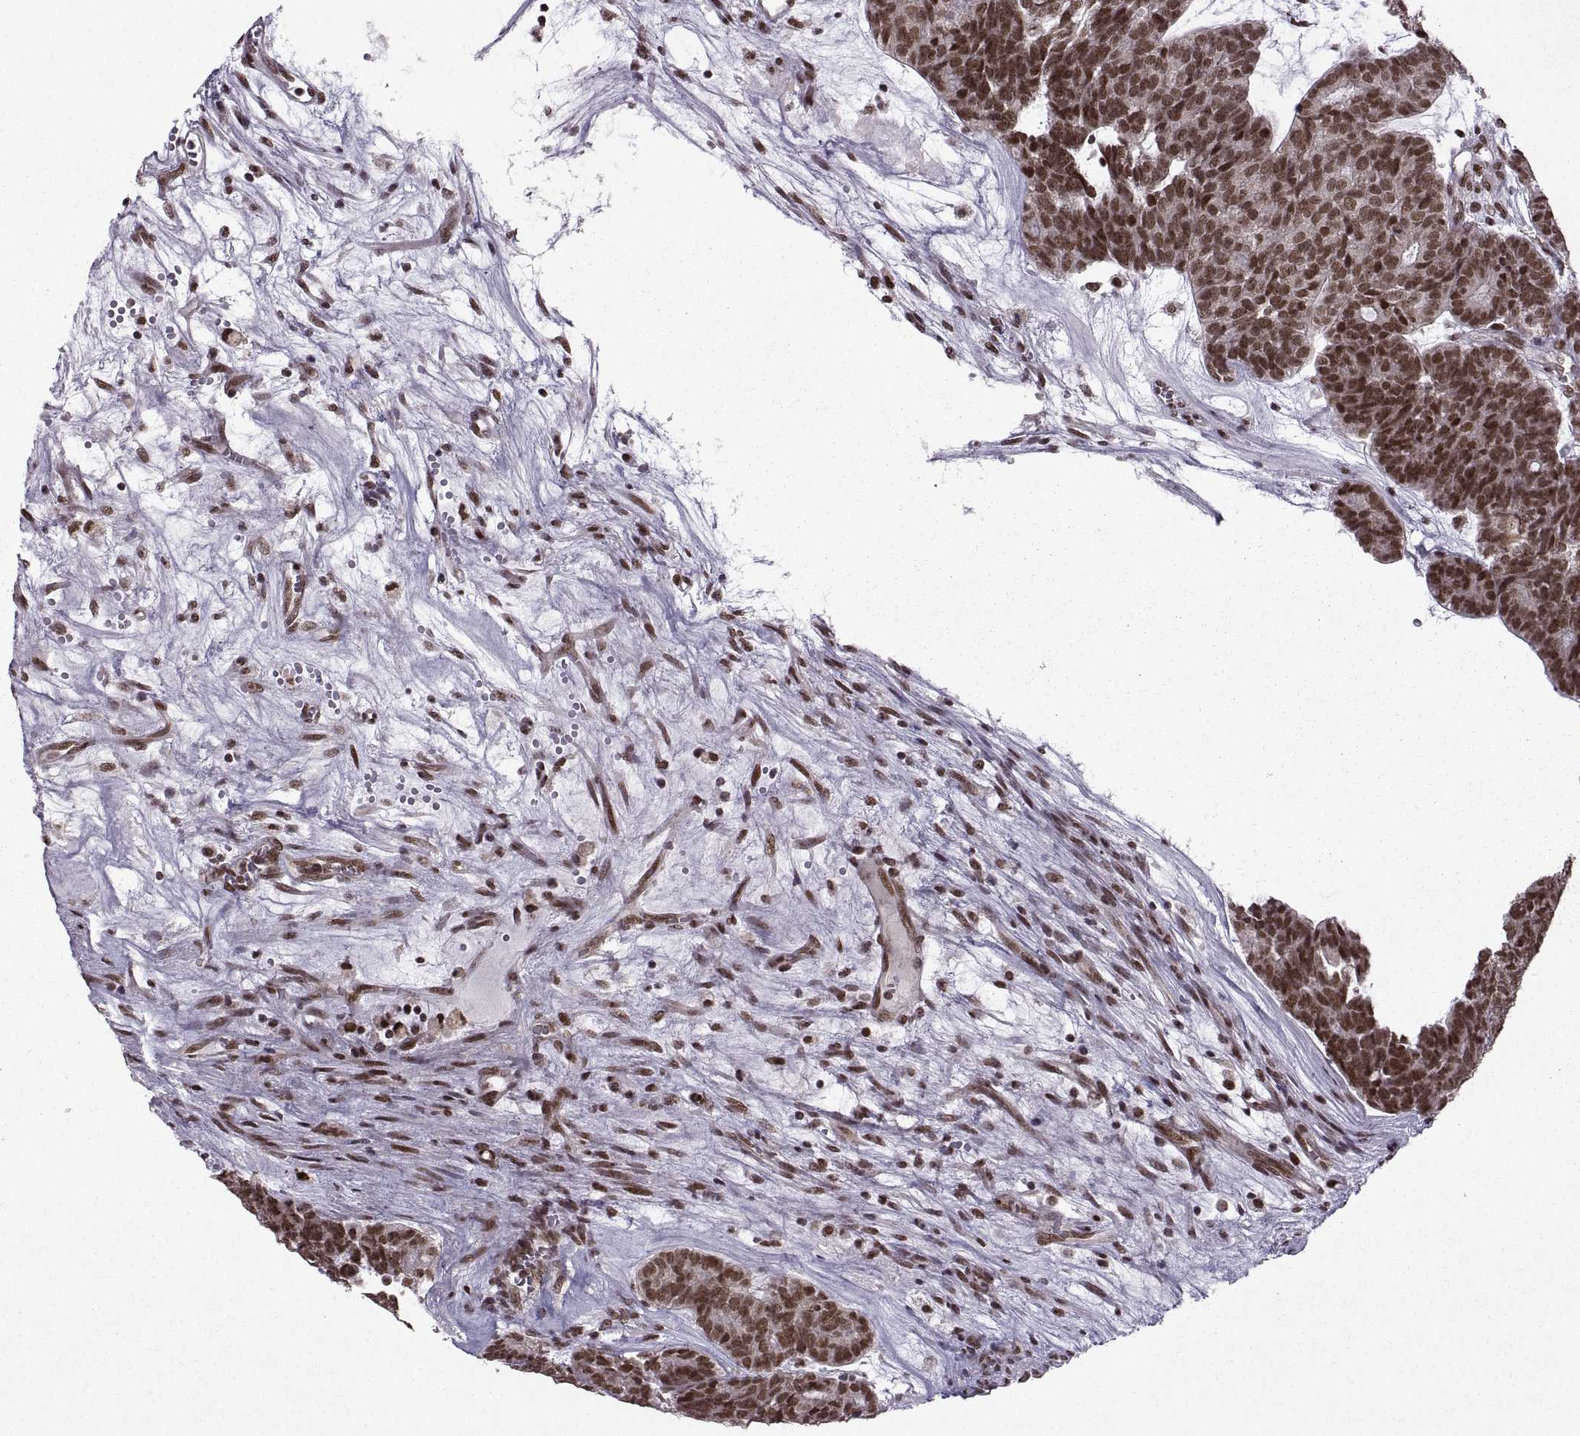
{"staining": {"intensity": "strong", "quantity": ">75%", "location": "nuclear"}, "tissue": "head and neck cancer", "cell_type": "Tumor cells", "image_type": "cancer", "snomed": [{"axis": "morphology", "description": "Adenocarcinoma, NOS"}, {"axis": "topography", "description": "Head-Neck"}], "caption": "Strong nuclear protein staining is appreciated in about >75% of tumor cells in head and neck adenocarcinoma.", "gene": "MT1E", "patient": {"sex": "female", "age": 81}}